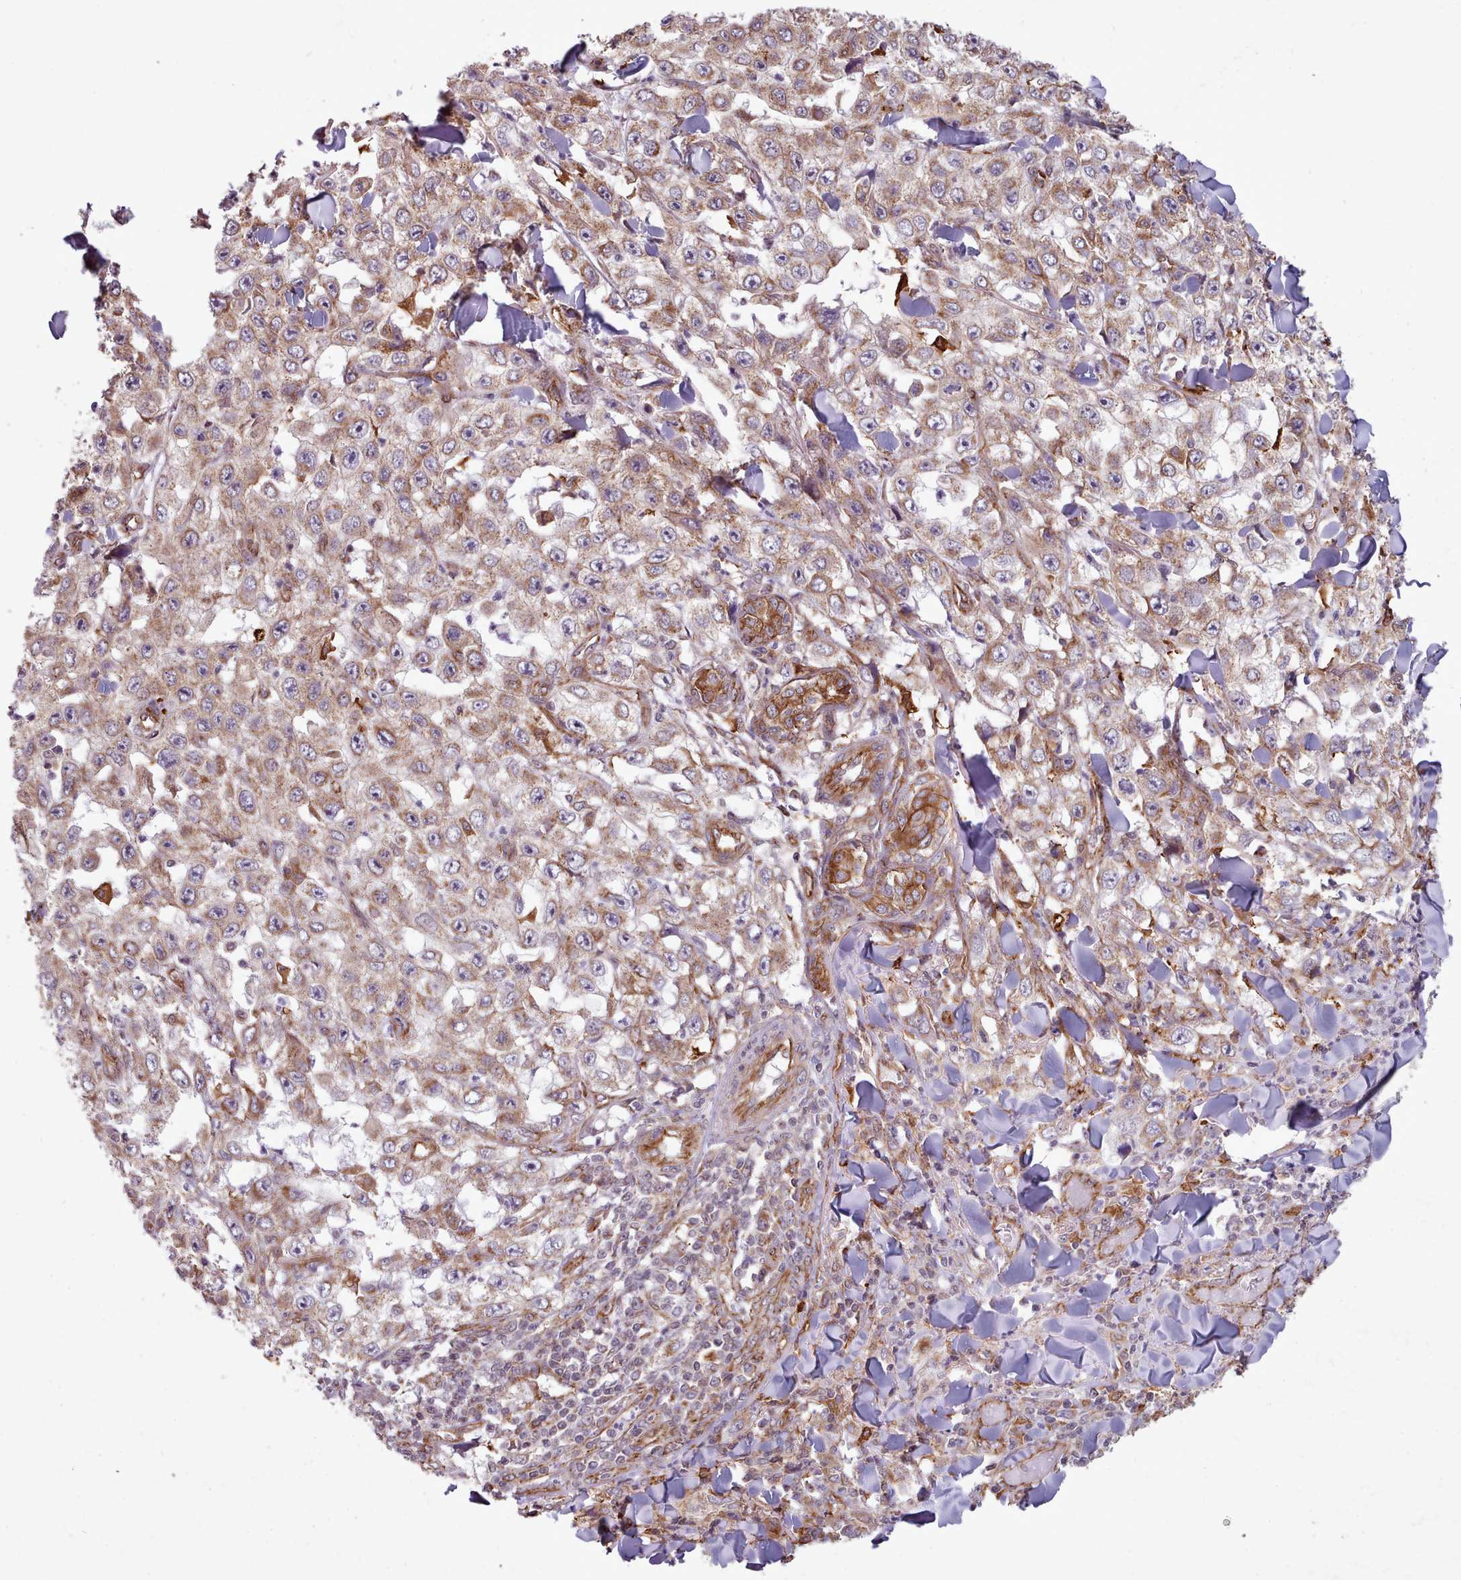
{"staining": {"intensity": "moderate", "quantity": ">75%", "location": "cytoplasmic/membranous"}, "tissue": "skin cancer", "cell_type": "Tumor cells", "image_type": "cancer", "snomed": [{"axis": "morphology", "description": "Squamous cell carcinoma, NOS"}, {"axis": "topography", "description": "Skin"}], "caption": "Brown immunohistochemical staining in squamous cell carcinoma (skin) displays moderate cytoplasmic/membranous positivity in about >75% of tumor cells. (DAB (3,3'-diaminobenzidine) IHC, brown staining for protein, blue staining for nuclei).", "gene": "MRPL46", "patient": {"sex": "male", "age": 82}}